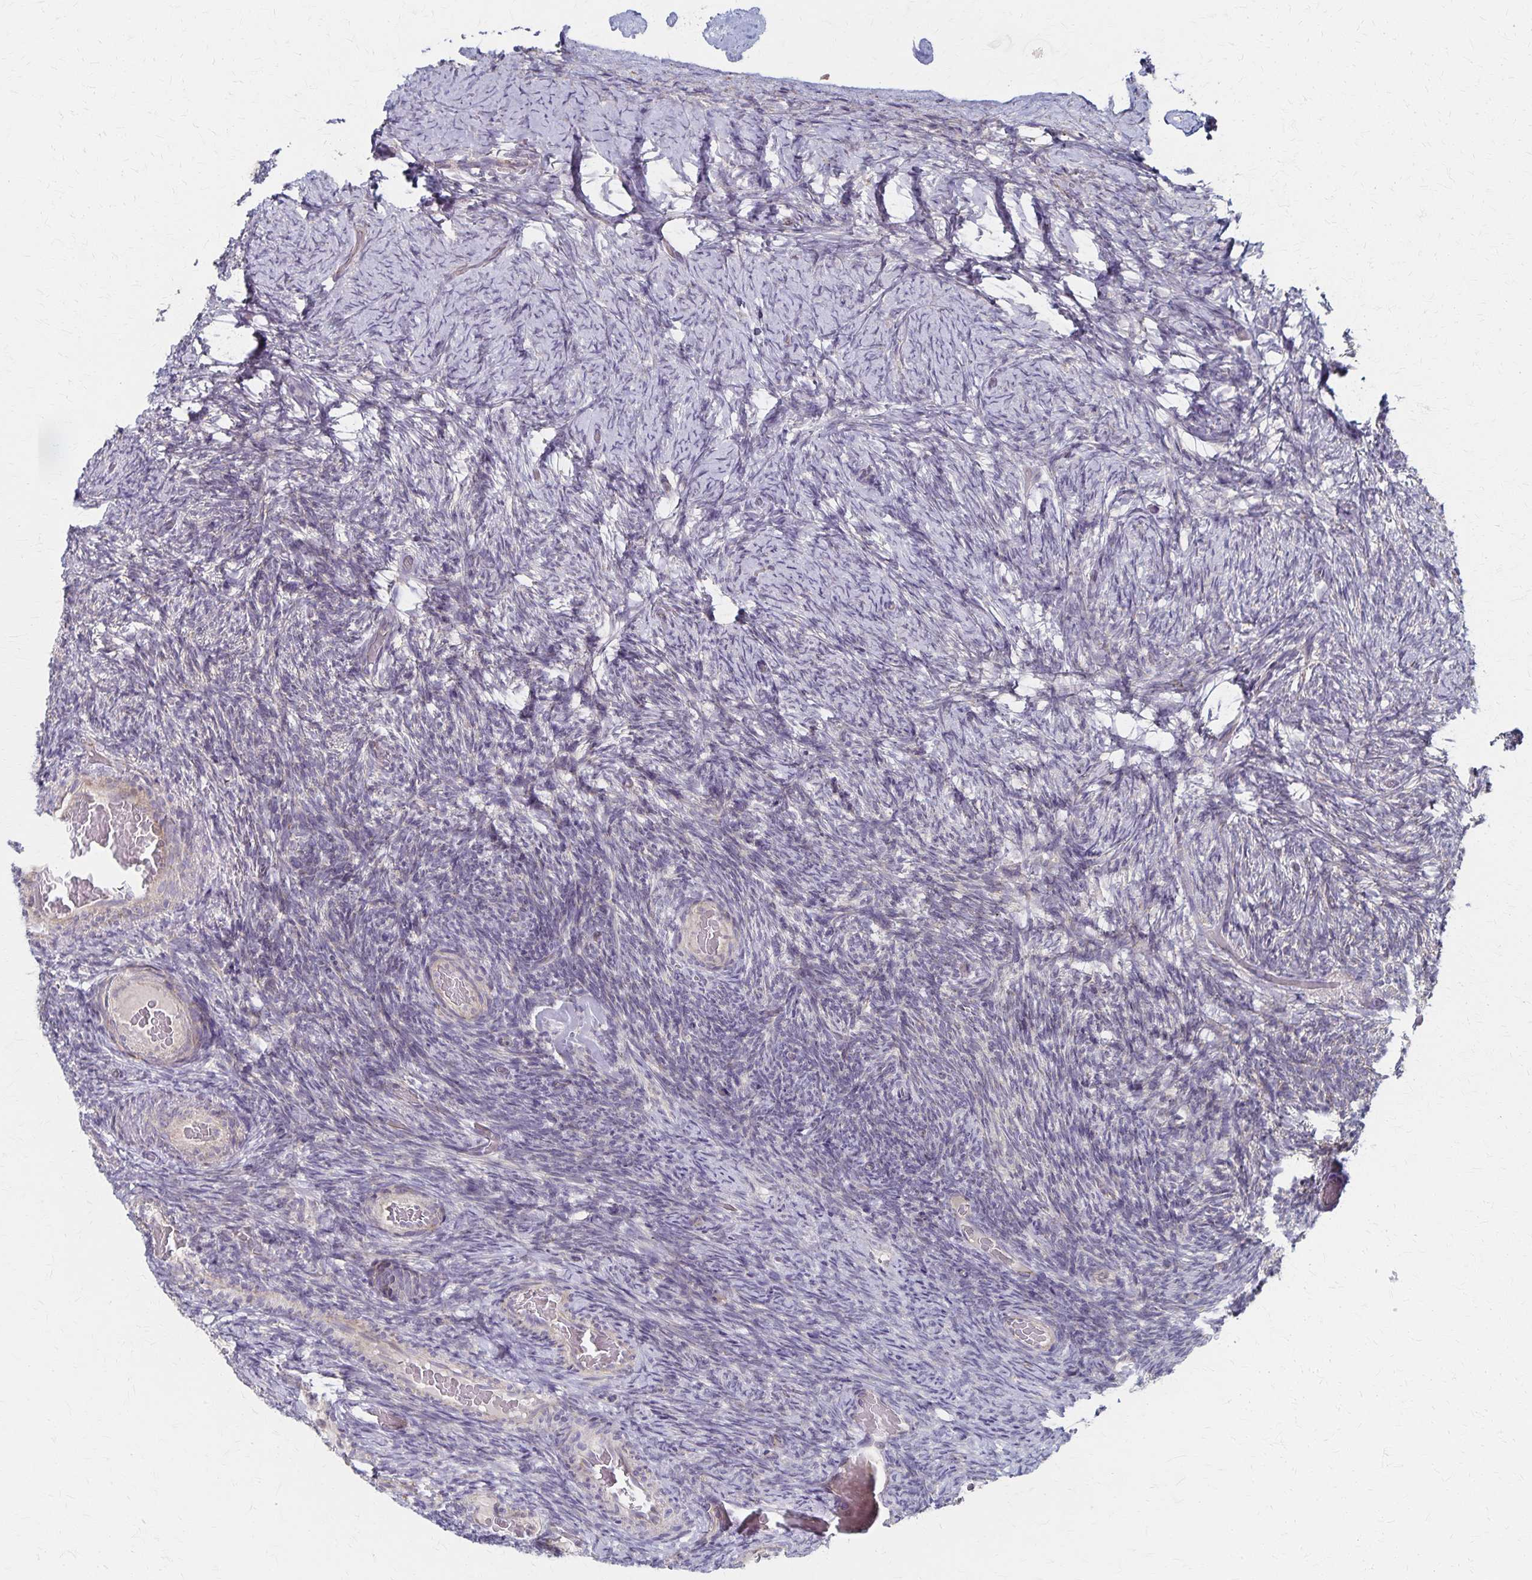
{"staining": {"intensity": "negative", "quantity": "none", "location": "none"}, "tissue": "ovary", "cell_type": "Ovarian stroma cells", "image_type": "normal", "snomed": [{"axis": "morphology", "description": "Normal tissue, NOS"}, {"axis": "topography", "description": "Ovary"}], "caption": "Immunohistochemical staining of normal ovary reveals no significant expression in ovarian stroma cells.", "gene": "DYRK4", "patient": {"sex": "female", "age": 34}}